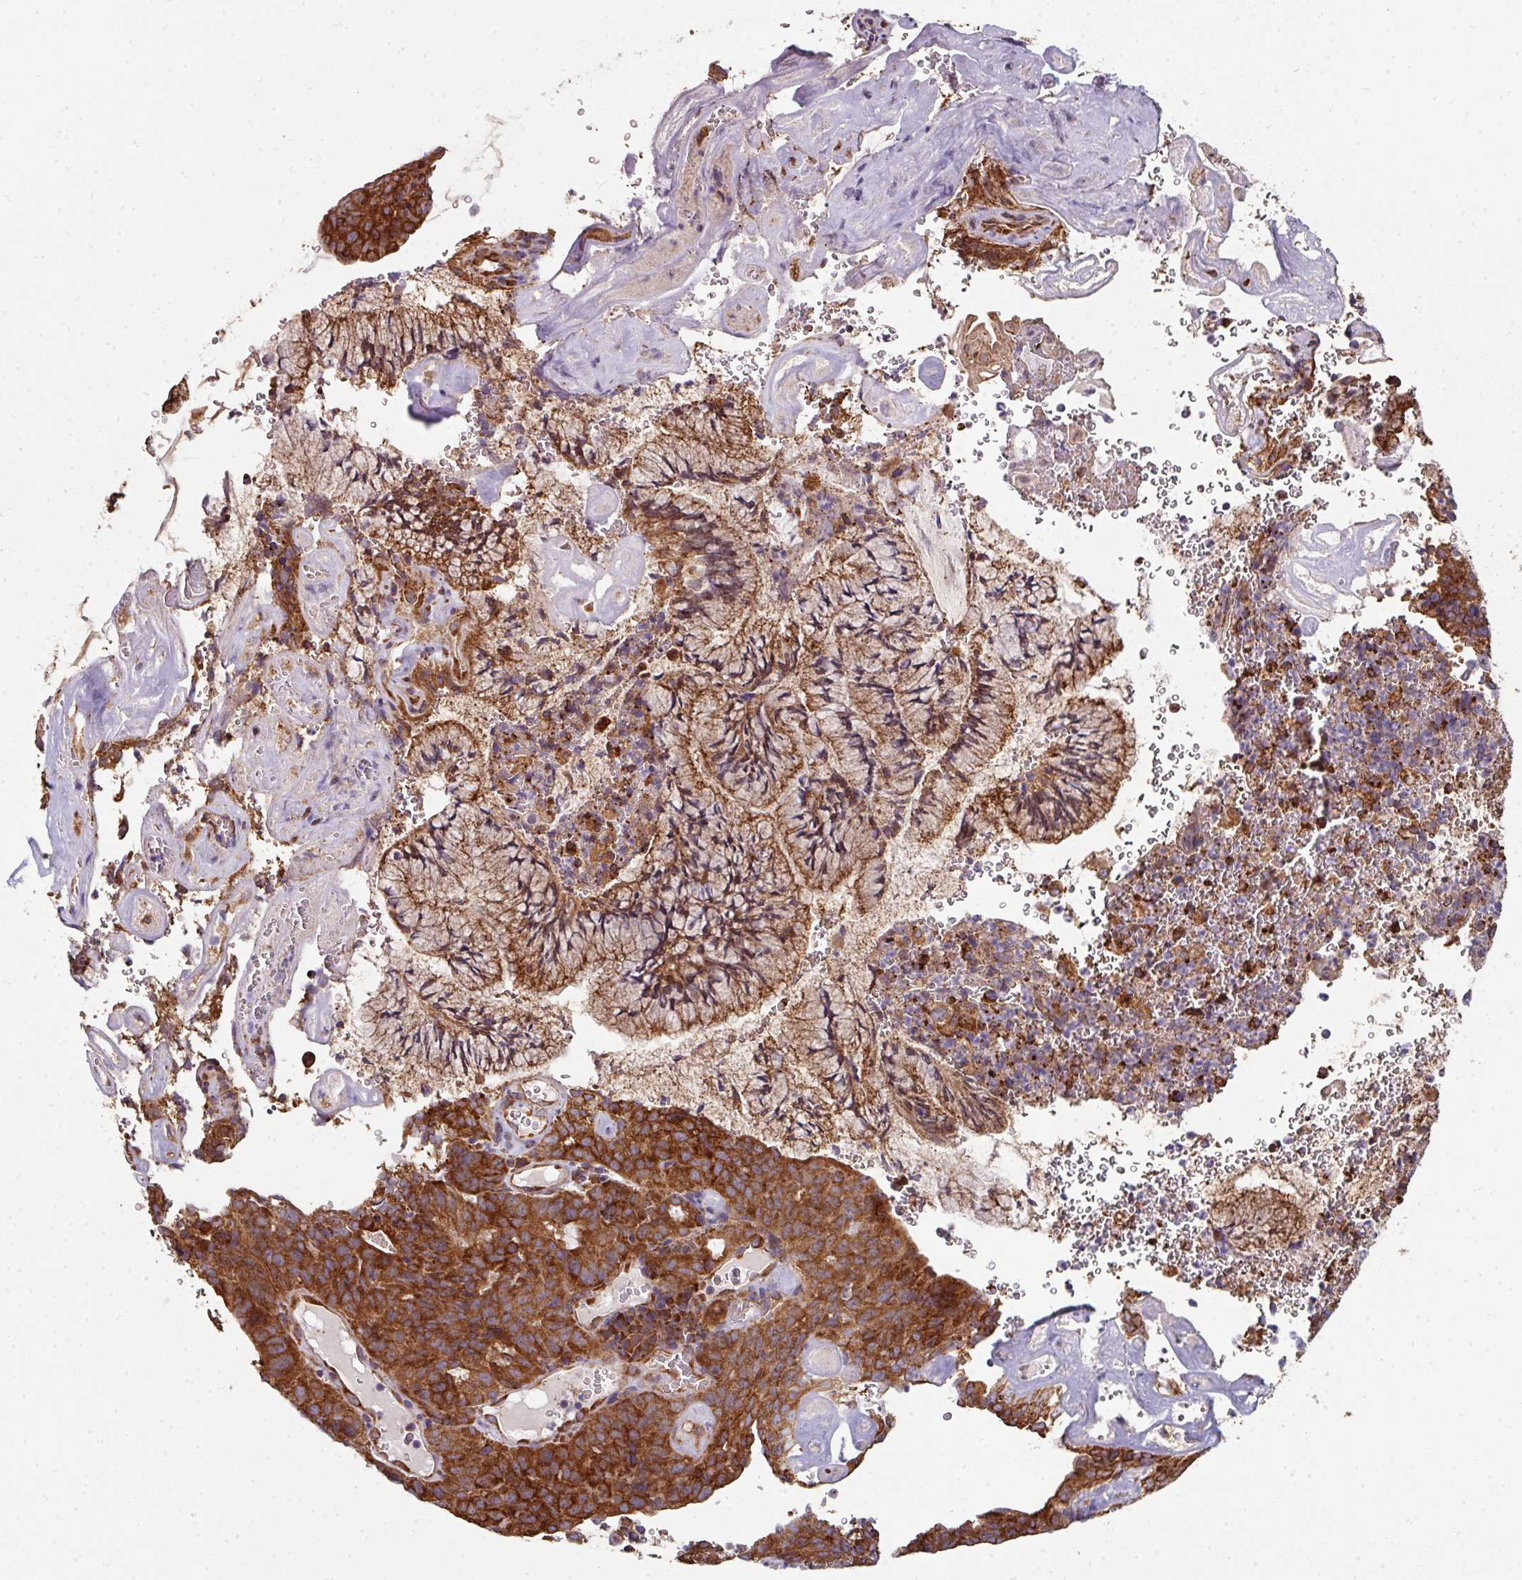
{"staining": {"intensity": "strong", "quantity": ">75%", "location": "cytoplasmic/membranous"}, "tissue": "cervical cancer", "cell_type": "Tumor cells", "image_type": "cancer", "snomed": [{"axis": "morphology", "description": "Adenocarcinoma, NOS"}, {"axis": "topography", "description": "Cervix"}], "caption": "Cervical cancer was stained to show a protein in brown. There is high levels of strong cytoplasmic/membranous staining in about >75% of tumor cells.", "gene": "FAT4", "patient": {"sex": "female", "age": 38}}